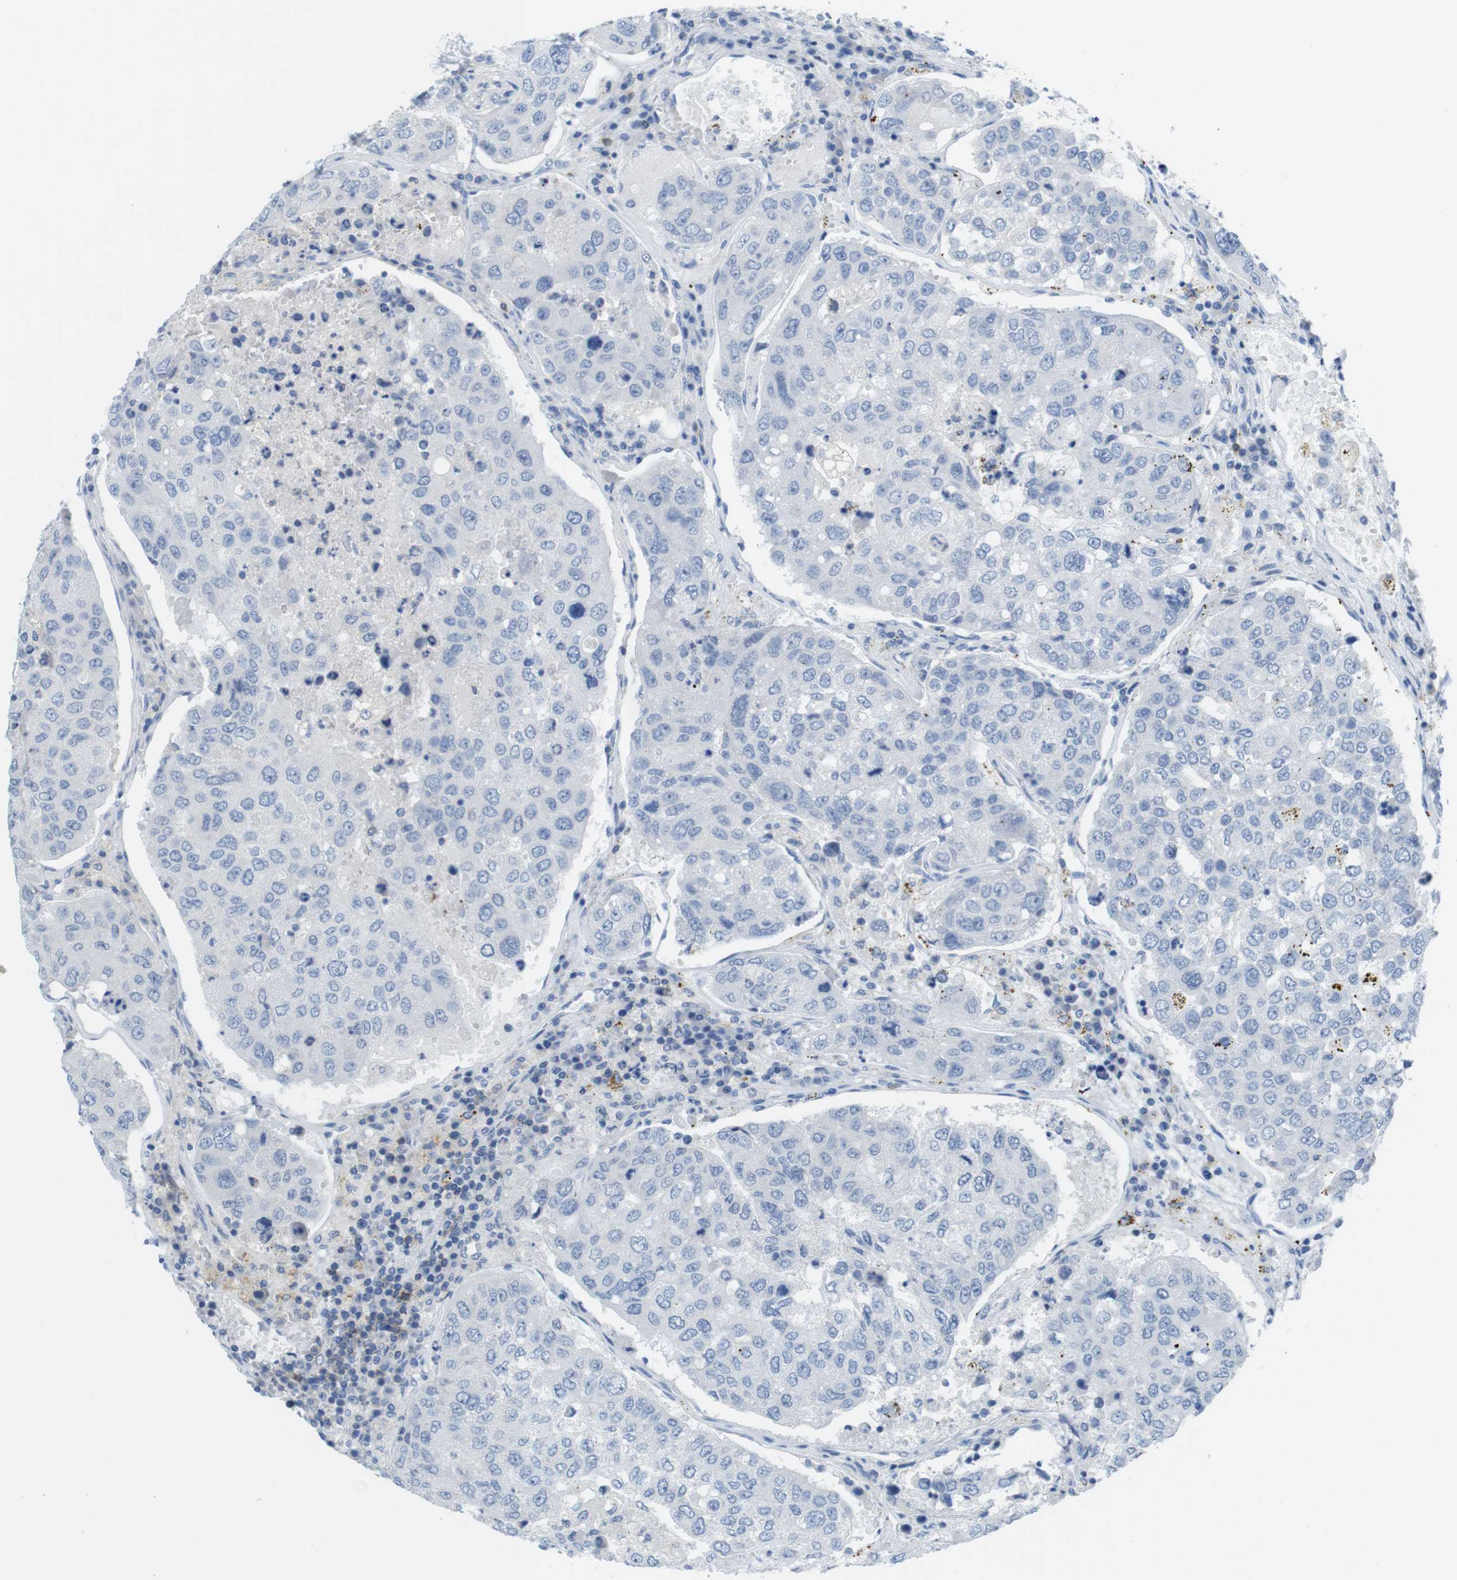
{"staining": {"intensity": "negative", "quantity": "none", "location": "none"}, "tissue": "urothelial cancer", "cell_type": "Tumor cells", "image_type": "cancer", "snomed": [{"axis": "morphology", "description": "Urothelial carcinoma, High grade"}, {"axis": "topography", "description": "Lymph node"}, {"axis": "topography", "description": "Urinary bladder"}], "caption": "This is an IHC micrograph of high-grade urothelial carcinoma. There is no positivity in tumor cells.", "gene": "CD5", "patient": {"sex": "male", "age": 51}}